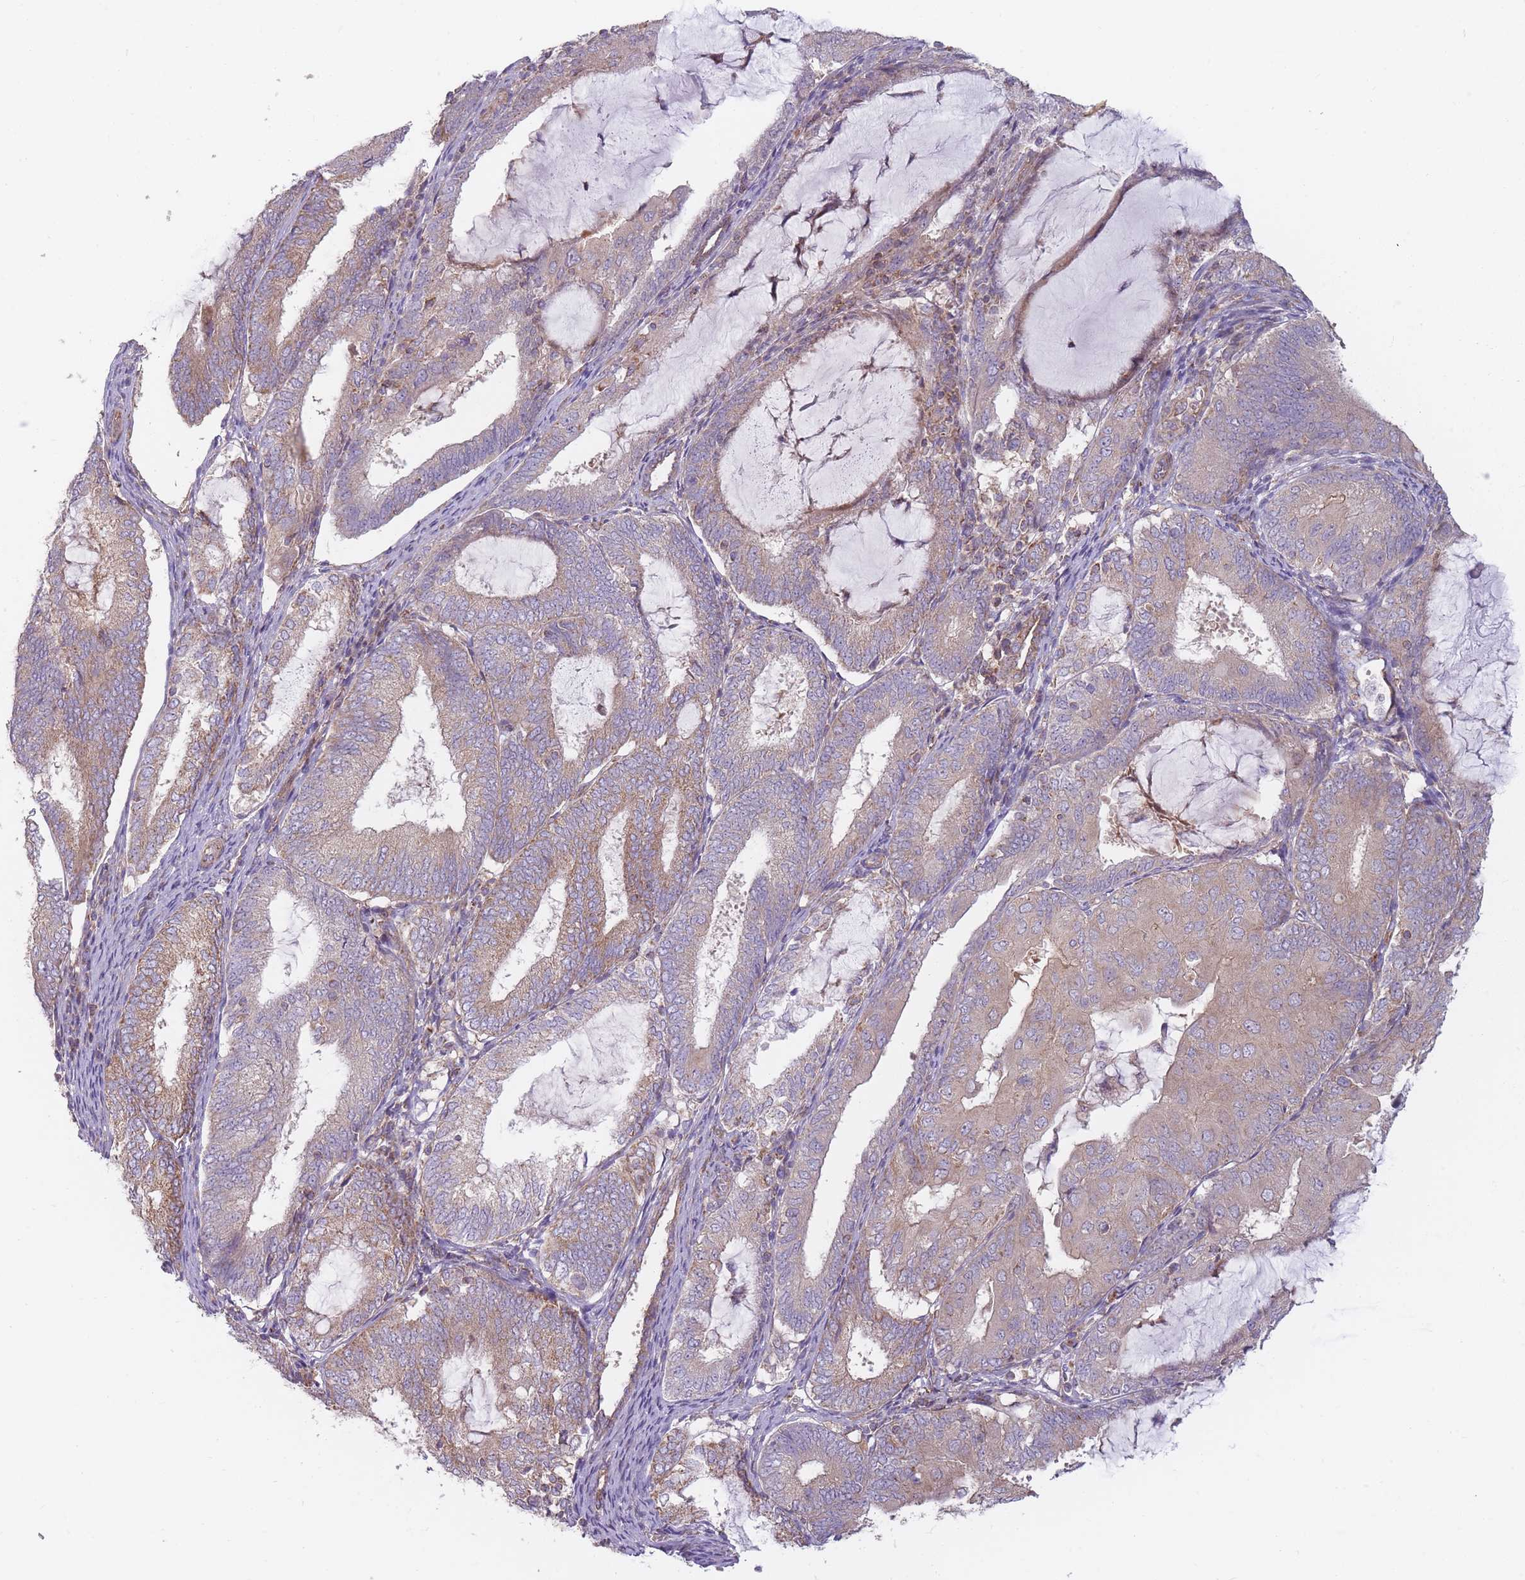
{"staining": {"intensity": "moderate", "quantity": "25%-75%", "location": "cytoplasmic/membranous"}, "tissue": "endometrial cancer", "cell_type": "Tumor cells", "image_type": "cancer", "snomed": [{"axis": "morphology", "description": "Adenocarcinoma, NOS"}, {"axis": "topography", "description": "Endometrium"}], "caption": "Brown immunohistochemical staining in endometrial adenocarcinoma displays moderate cytoplasmic/membranous staining in approximately 25%-75% of tumor cells.", "gene": "NDUFA9", "patient": {"sex": "female", "age": 81}}